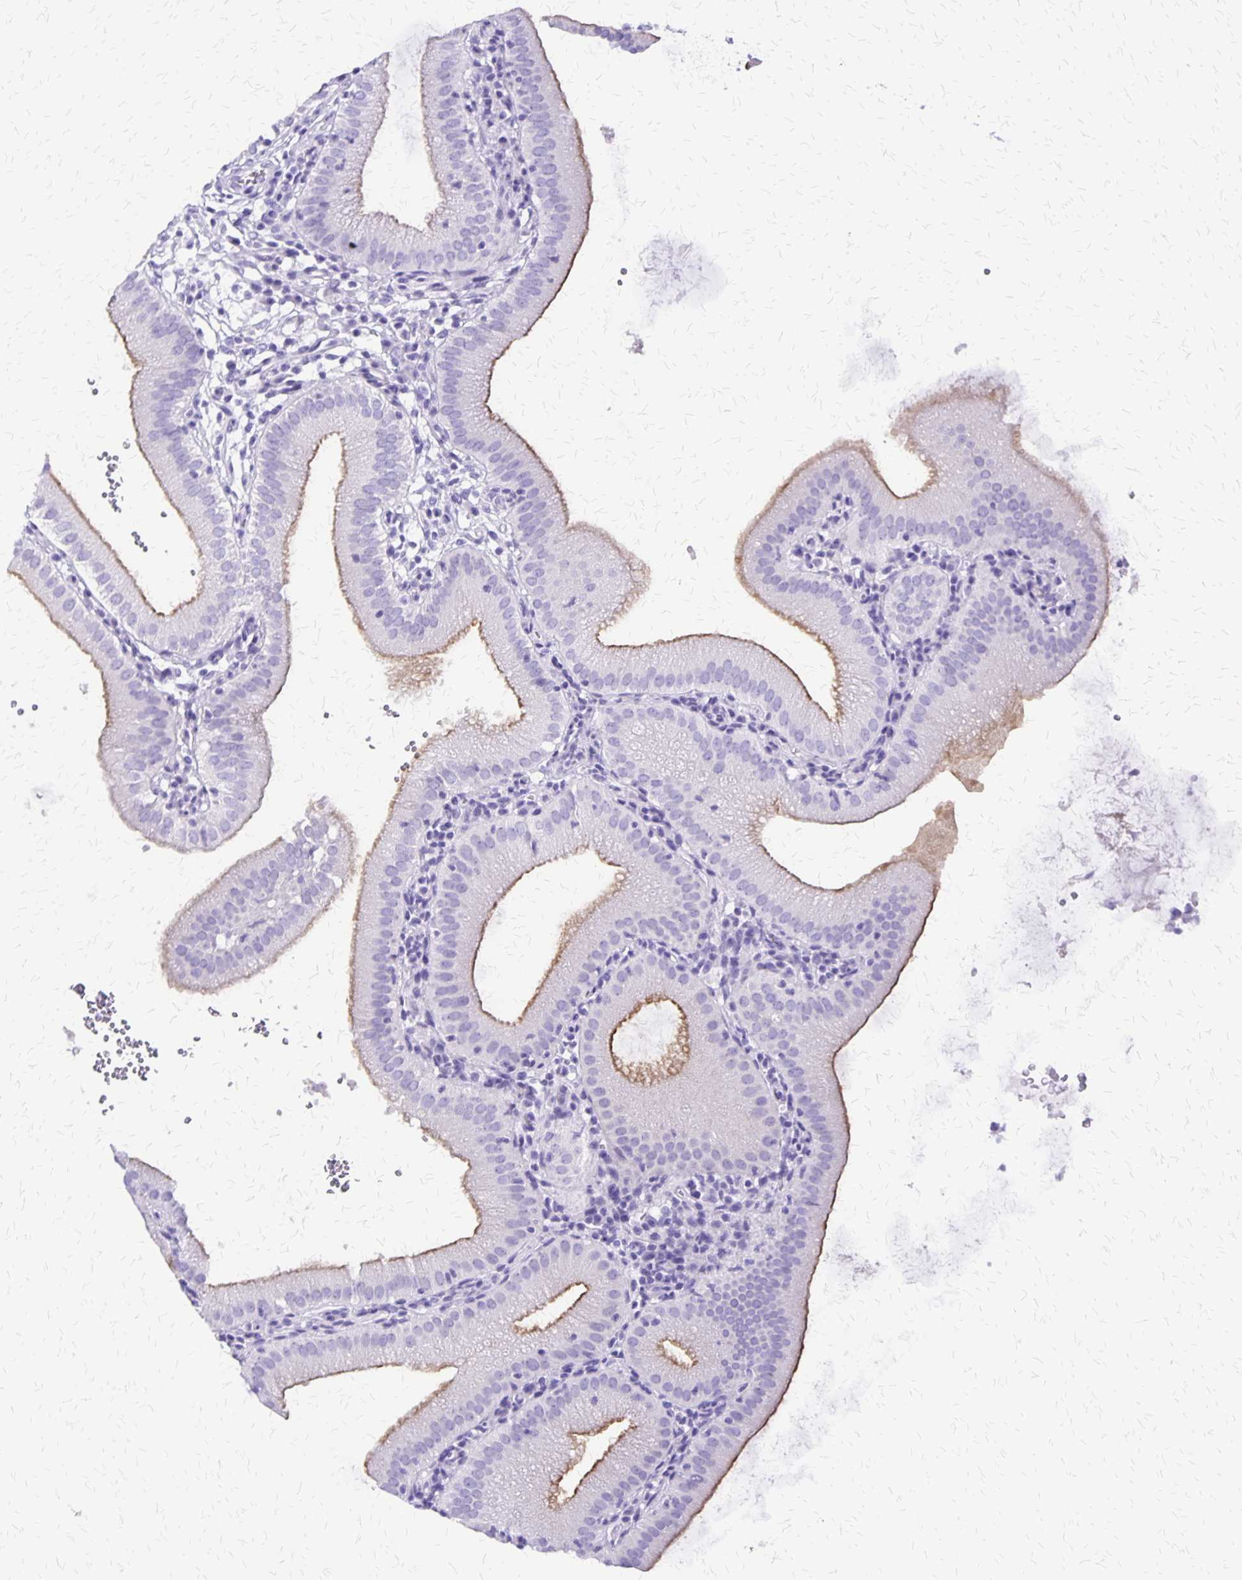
{"staining": {"intensity": "moderate", "quantity": "25%-75%", "location": "cytoplasmic/membranous"}, "tissue": "gallbladder", "cell_type": "Glandular cells", "image_type": "normal", "snomed": [{"axis": "morphology", "description": "Normal tissue, NOS"}, {"axis": "topography", "description": "Gallbladder"}], "caption": "A histopathology image of gallbladder stained for a protein shows moderate cytoplasmic/membranous brown staining in glandular cells. (Brightfield microscopy of DAB IHC at high magnification).", "gene": "SLC13A2", "patient": {"sex": "female", "age": 65}}